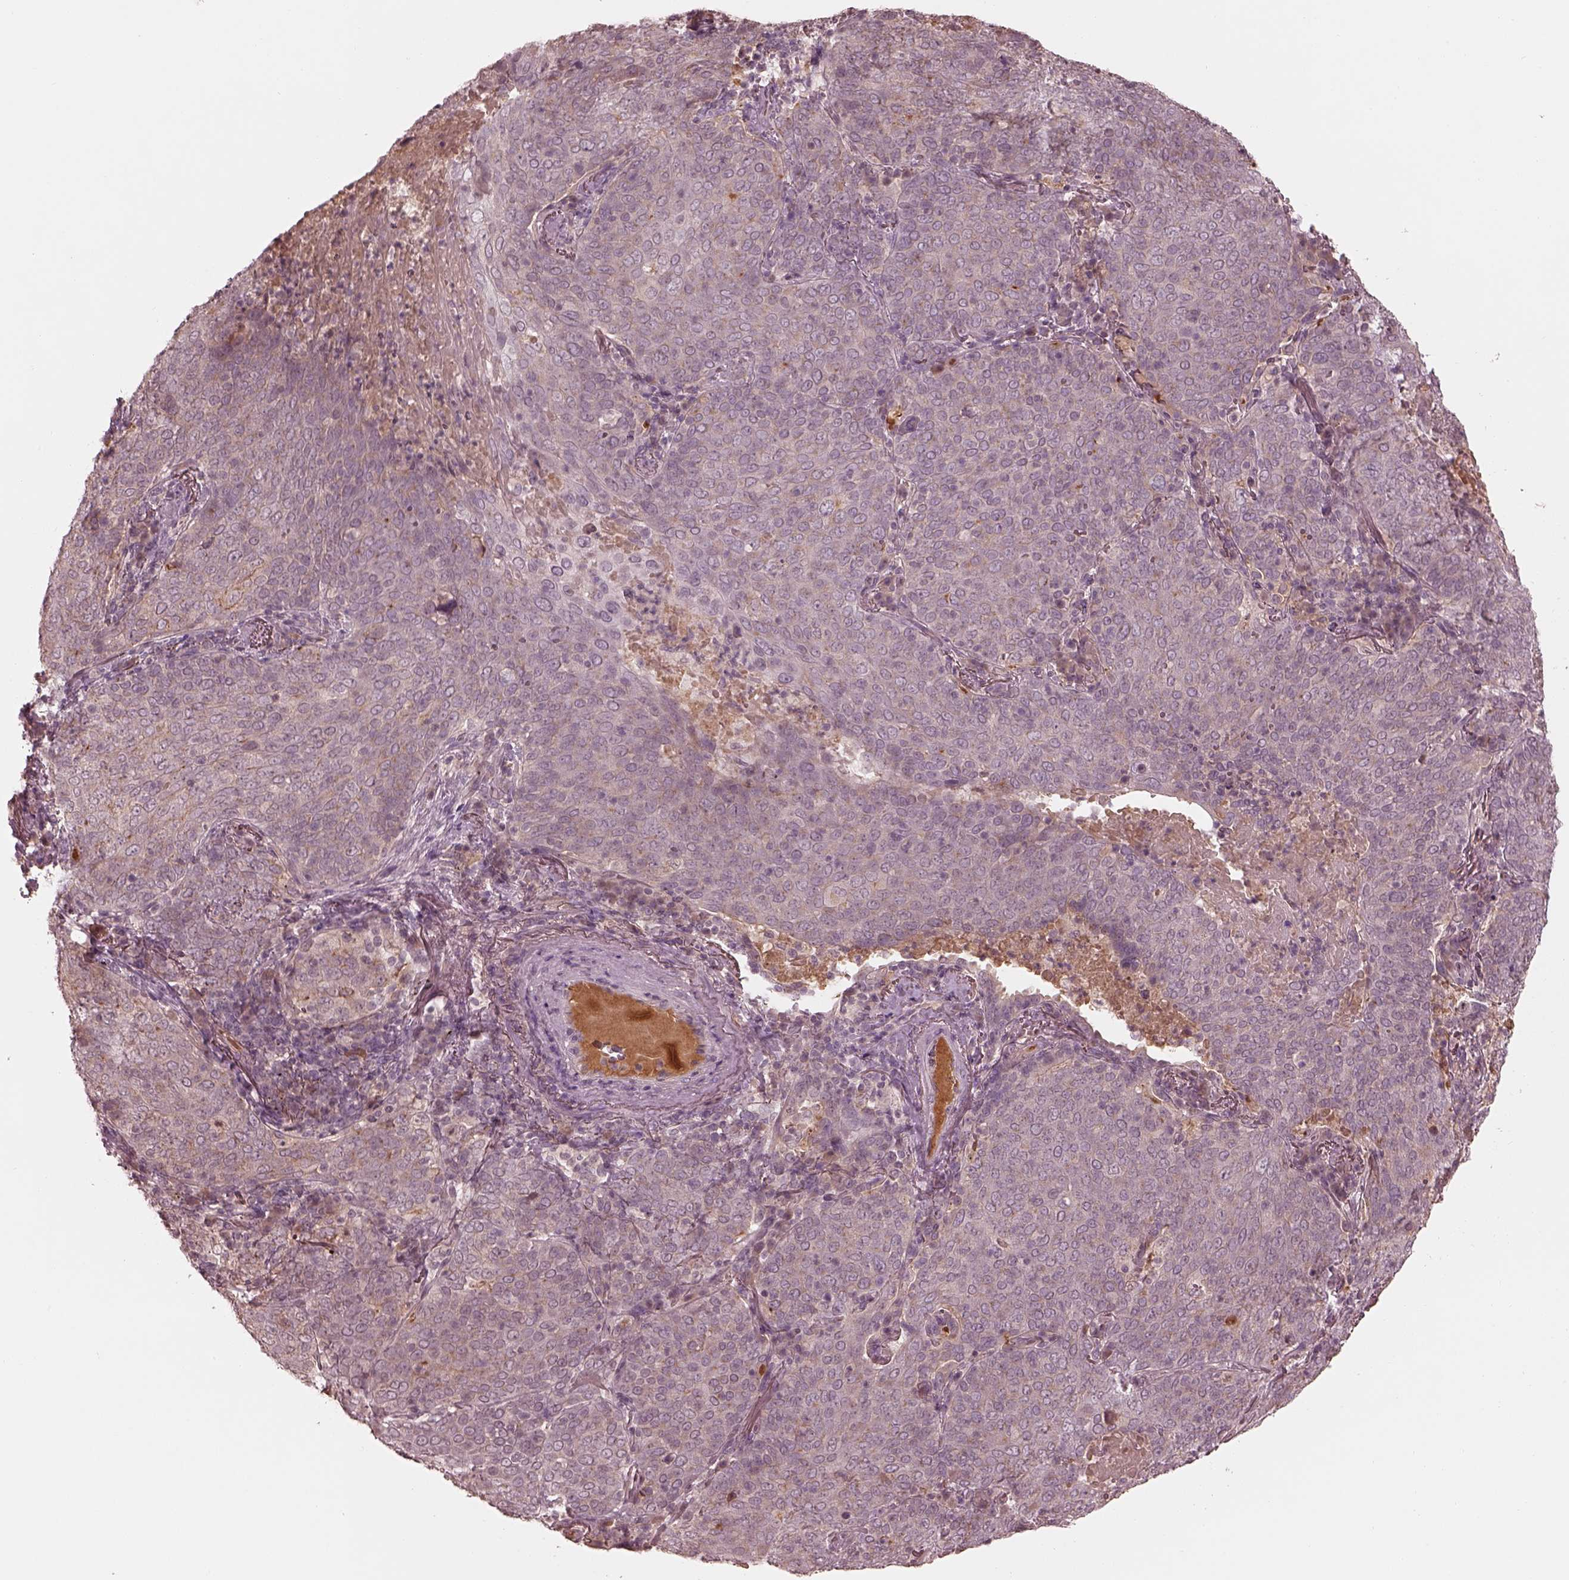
{"staining": {"intensity": "negative", "quantity": "none", "location": "none"}, "tissue": "lung cancer", "cell_type": "Tumor cells", "image_type": "cancer", "snomed": [{"axis": "morphology", "description": "Squamous cell carcinoma, NOS"}, {"axis": "topography", "description": "Lung"}], "caption": "DAB immunohistochemical staining of human squamous cell carcinoma (lung) exhibits no significant staining in tumor cells. Brightfield microscopy of immunohistochemistry (IHC) stained with DAB (brown) and hematoxylin (blue), captured at high magnification.", "gene": "TF", "patient": {"sex": "male", "age": 82}}